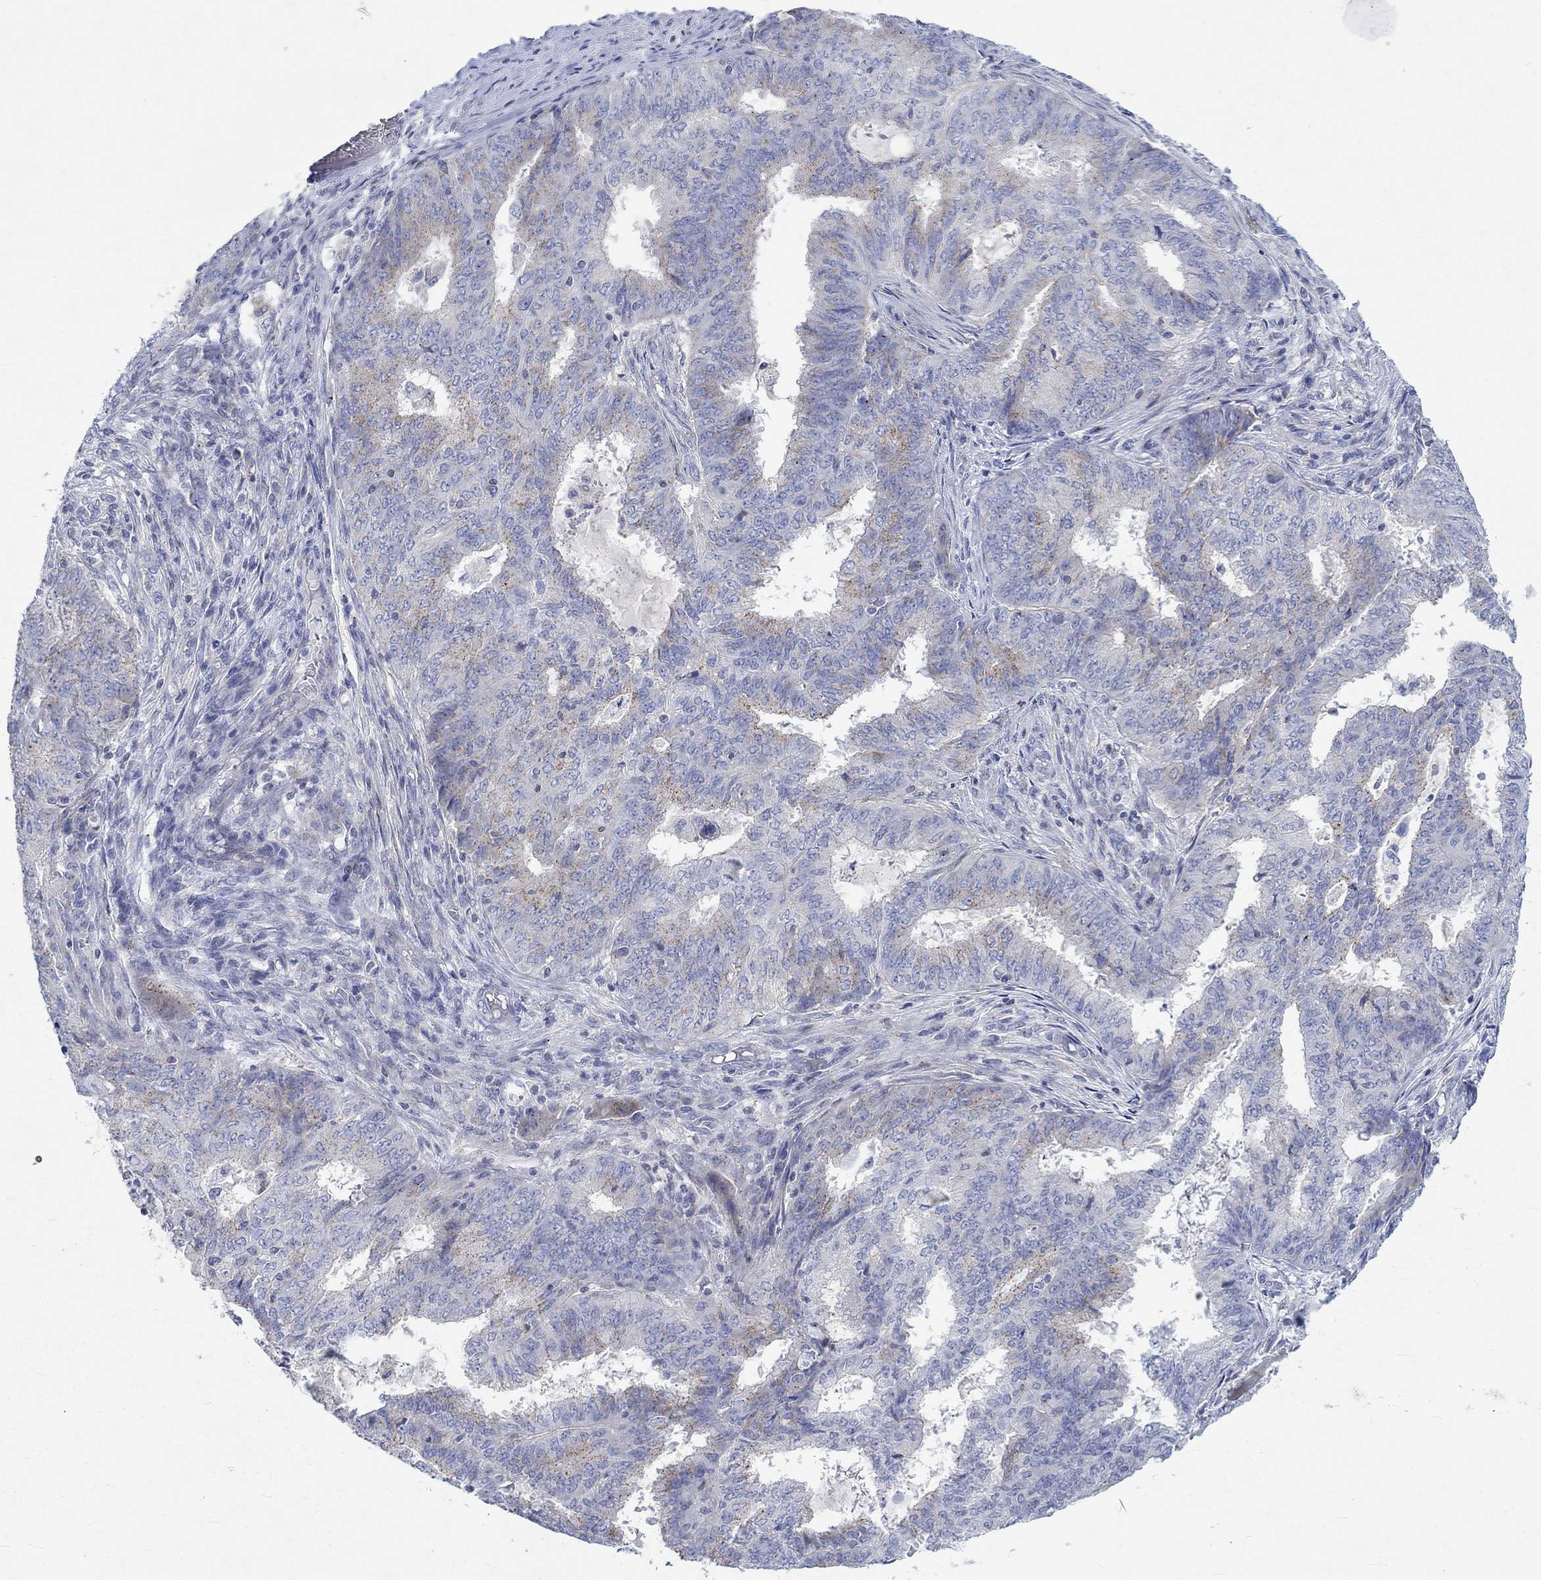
{"staining": {"intensity": "weak", "quantity": "25%-75%", "location": "cytoplasmic/membranous"}, "tissue": "endometrial cancer", "cell_type": "Tumor cells", "image_type": "cancer", "snomed": [{"axis": "morphology", "description": "Adenocarcinoma, NOS"}, {"axis": "topography", "description": "Endometrium"}], "caption": "Weak cytoplasmic/membranous protein positivity is seen in about 25%-75% of tumor cells in endometrial cancer (adenocarcinoma).", "gene": "NAV3", "patient": {"sex": "female", "age": 62}}